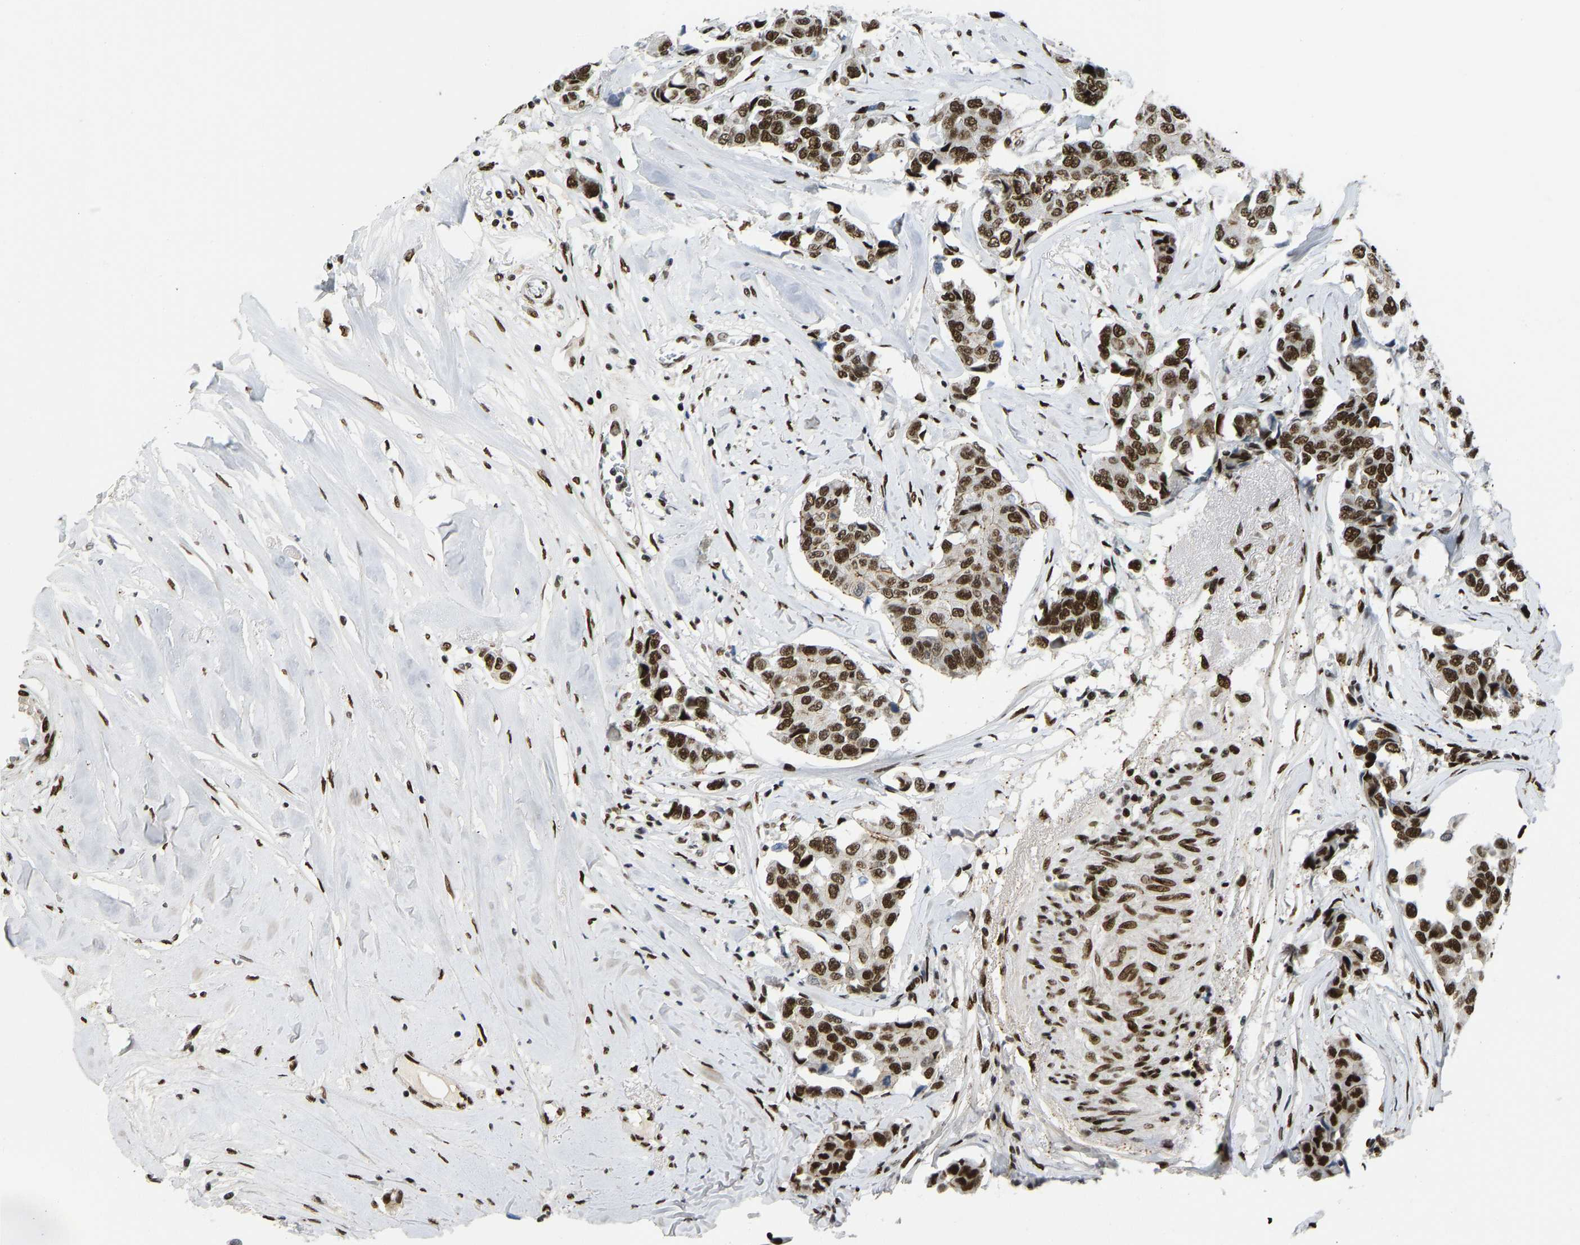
{"staining": {"intensity": "strong", "quantity": ">75%", "location": "nuclear"}, "tissue": "breast cancer", "cell_type": "Tumor cells", "image_type": "cancer", "snomed": [{"axis": "morphology", "description": "Duct carcinoma"}, {"axis": "topography", "description": "Breast"}], "caption": "Breast cancer stained for a protein (brown) demonstrates strong nuclear positive expression in about >75% of tumor cells.", "gene": "FOXK1", "patient": {"sex": "female", "age": 80}}